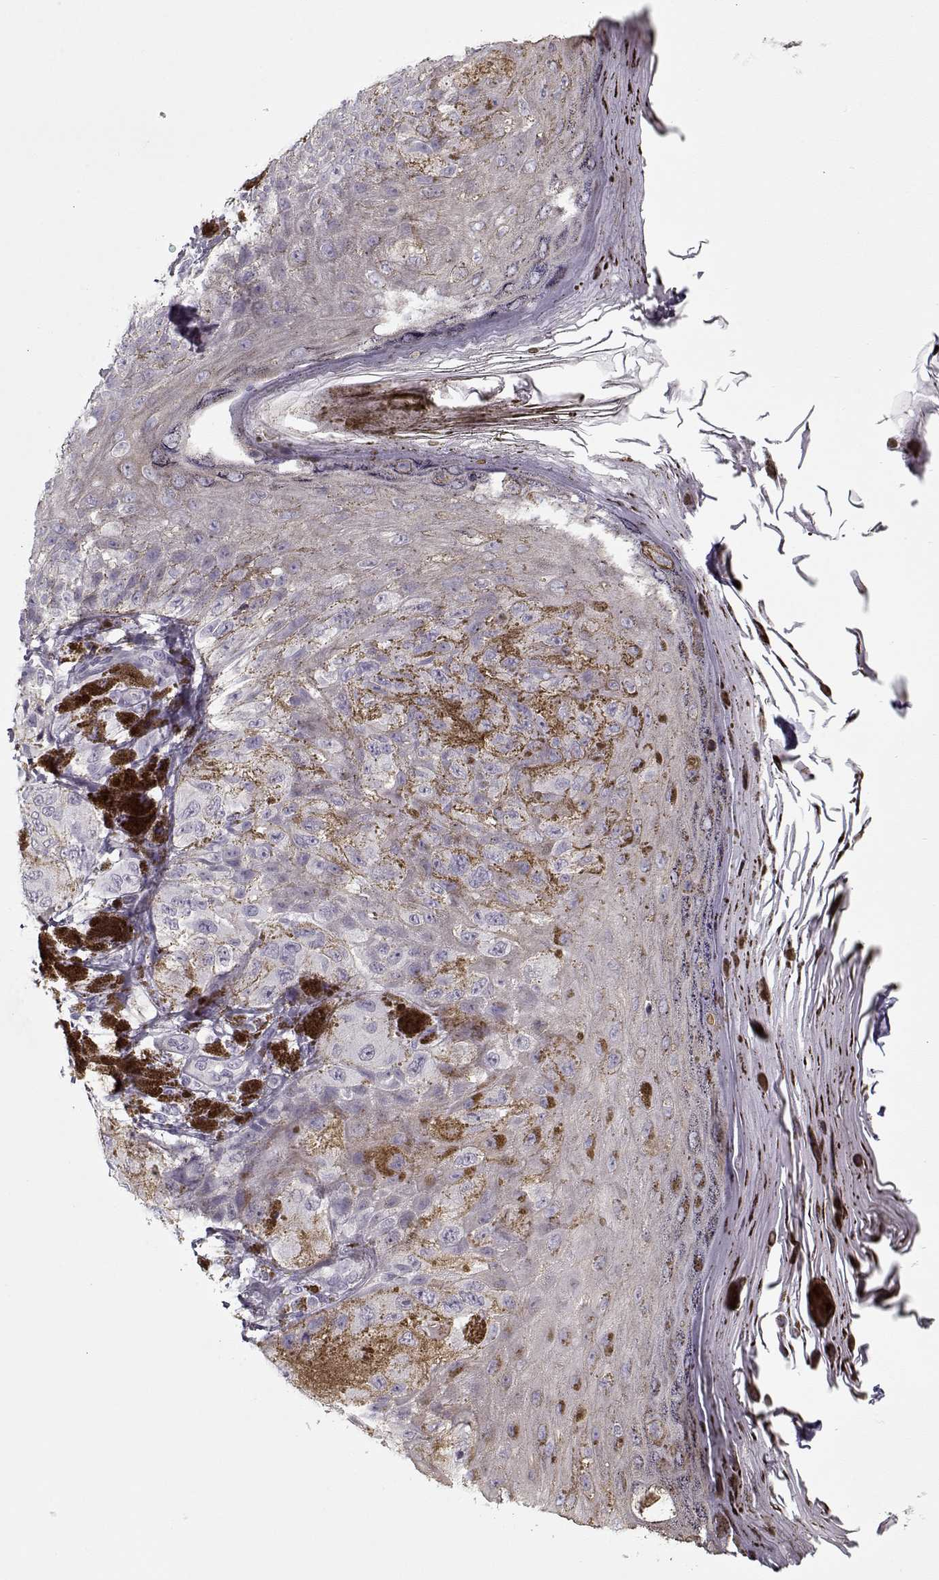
{"staining": {"intensity": "negative", "quantity": "none", "location": "none"}, "tissue": "melanoma", "cell_type": "Tumor cells", "image_type": "cancer", "snomed": [{"axis": "morphology", "description": "Malignant melanoma, NOS"}, {"axis": "topography", "description": "Skin"}], "caption": "Immunohistochemical staining of malignant melanoma exhibits no significant staining in tumor cells.", "gene": "CCDC136", "patient": {"sex": "male", "age": 36}}